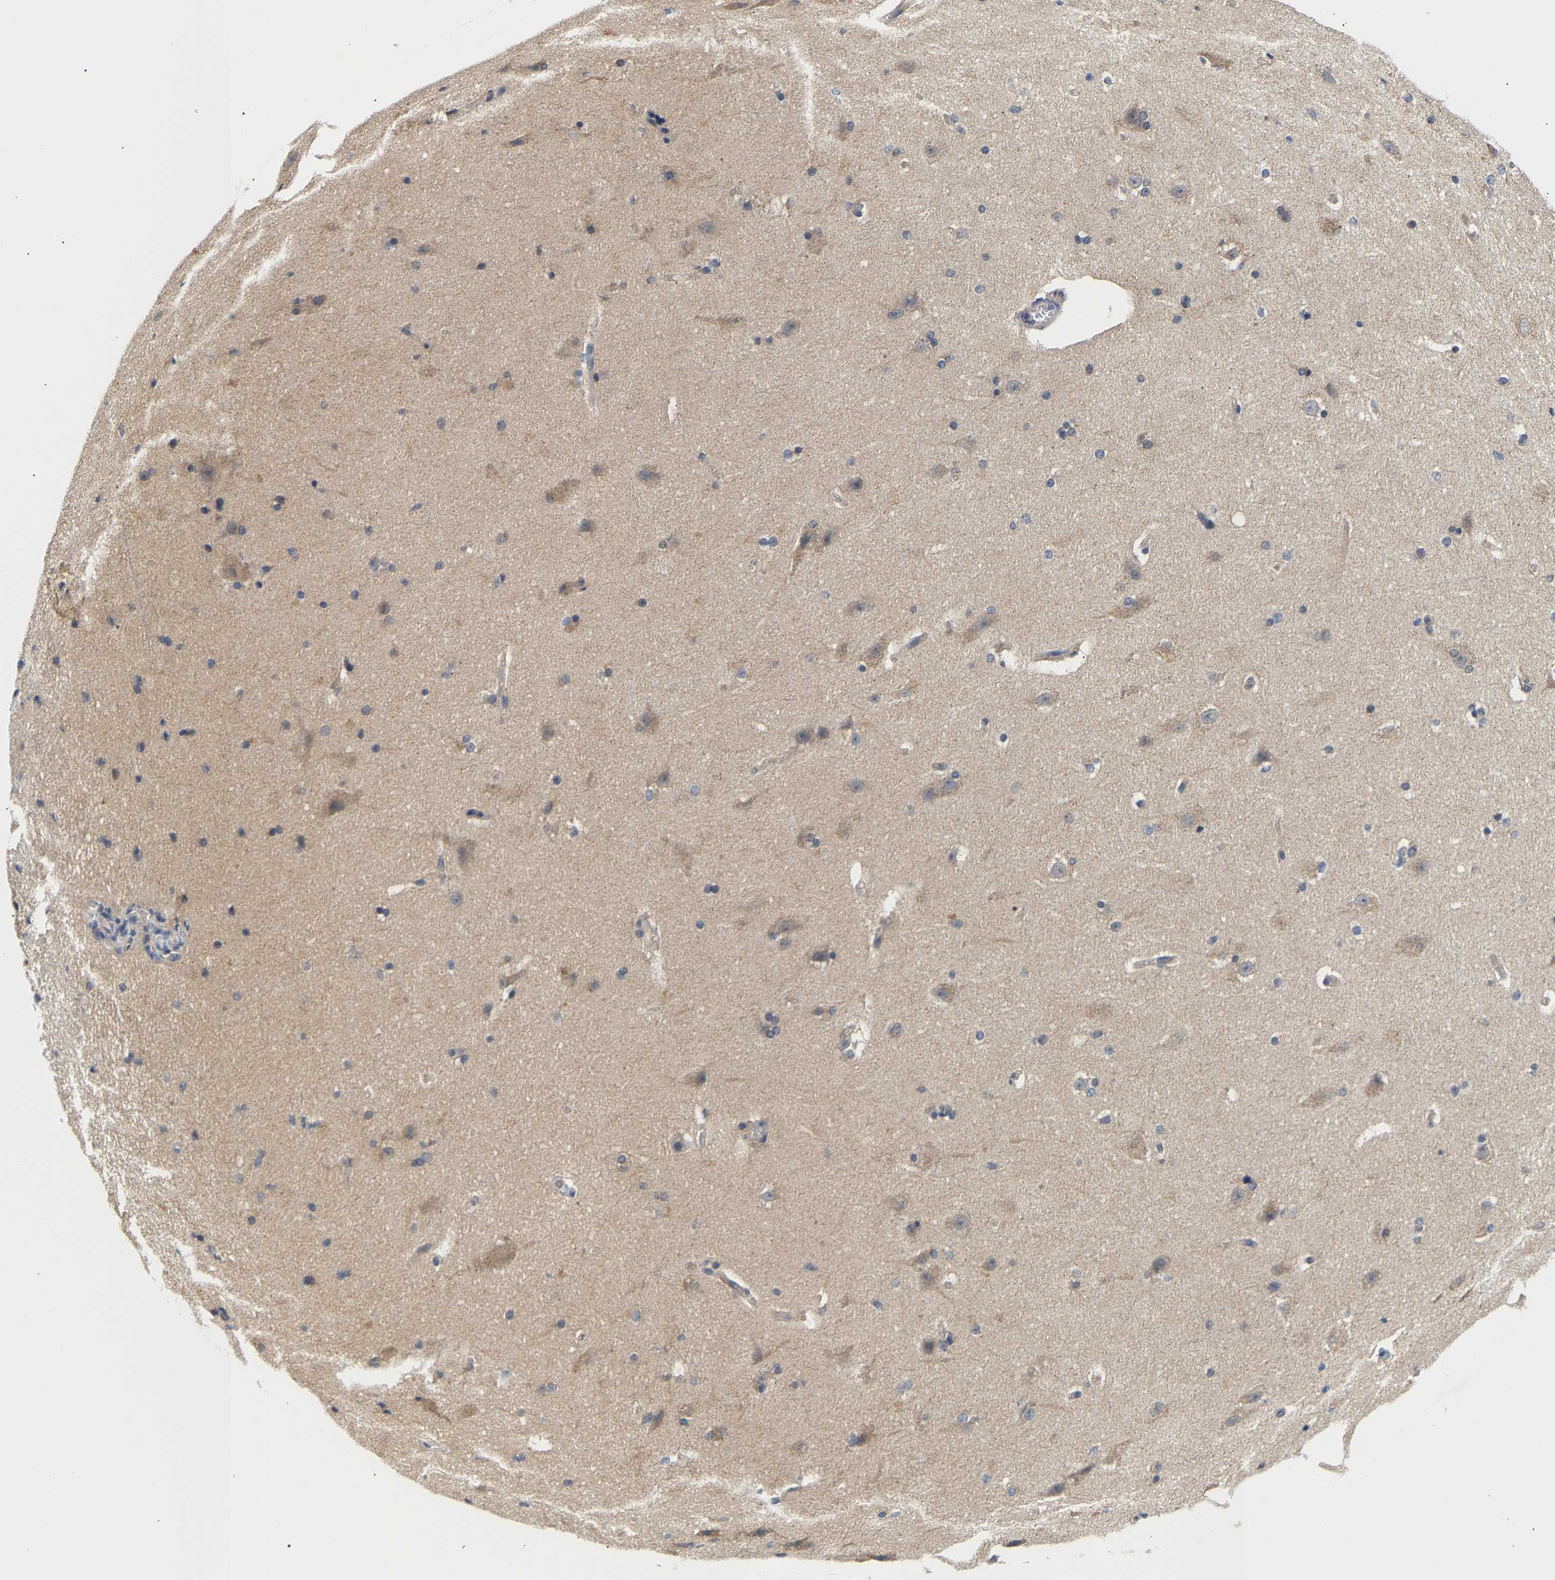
{"staining": {"intensity": "weak", "quantity": "<25%", "location": "cytoplasmic/membranous"}, "tissue": "cerebral cortex", "cell_type": "Endothelial cells", "image_type": "normal", "snomed": [{"axis": "morphology", "description": "Normal tissue, NOS"}, {"axis": "topography", "description": "Cerebral cortex"}, {"axis": "topography", "description": "Hippocampus"}], "caption": "This is an immunohistochemistry micrograph of normal cerebral cortex. There is no positivity in endothelial cells.", "gene": "PPID", "patient": {"sex": "female", "age": 19}}